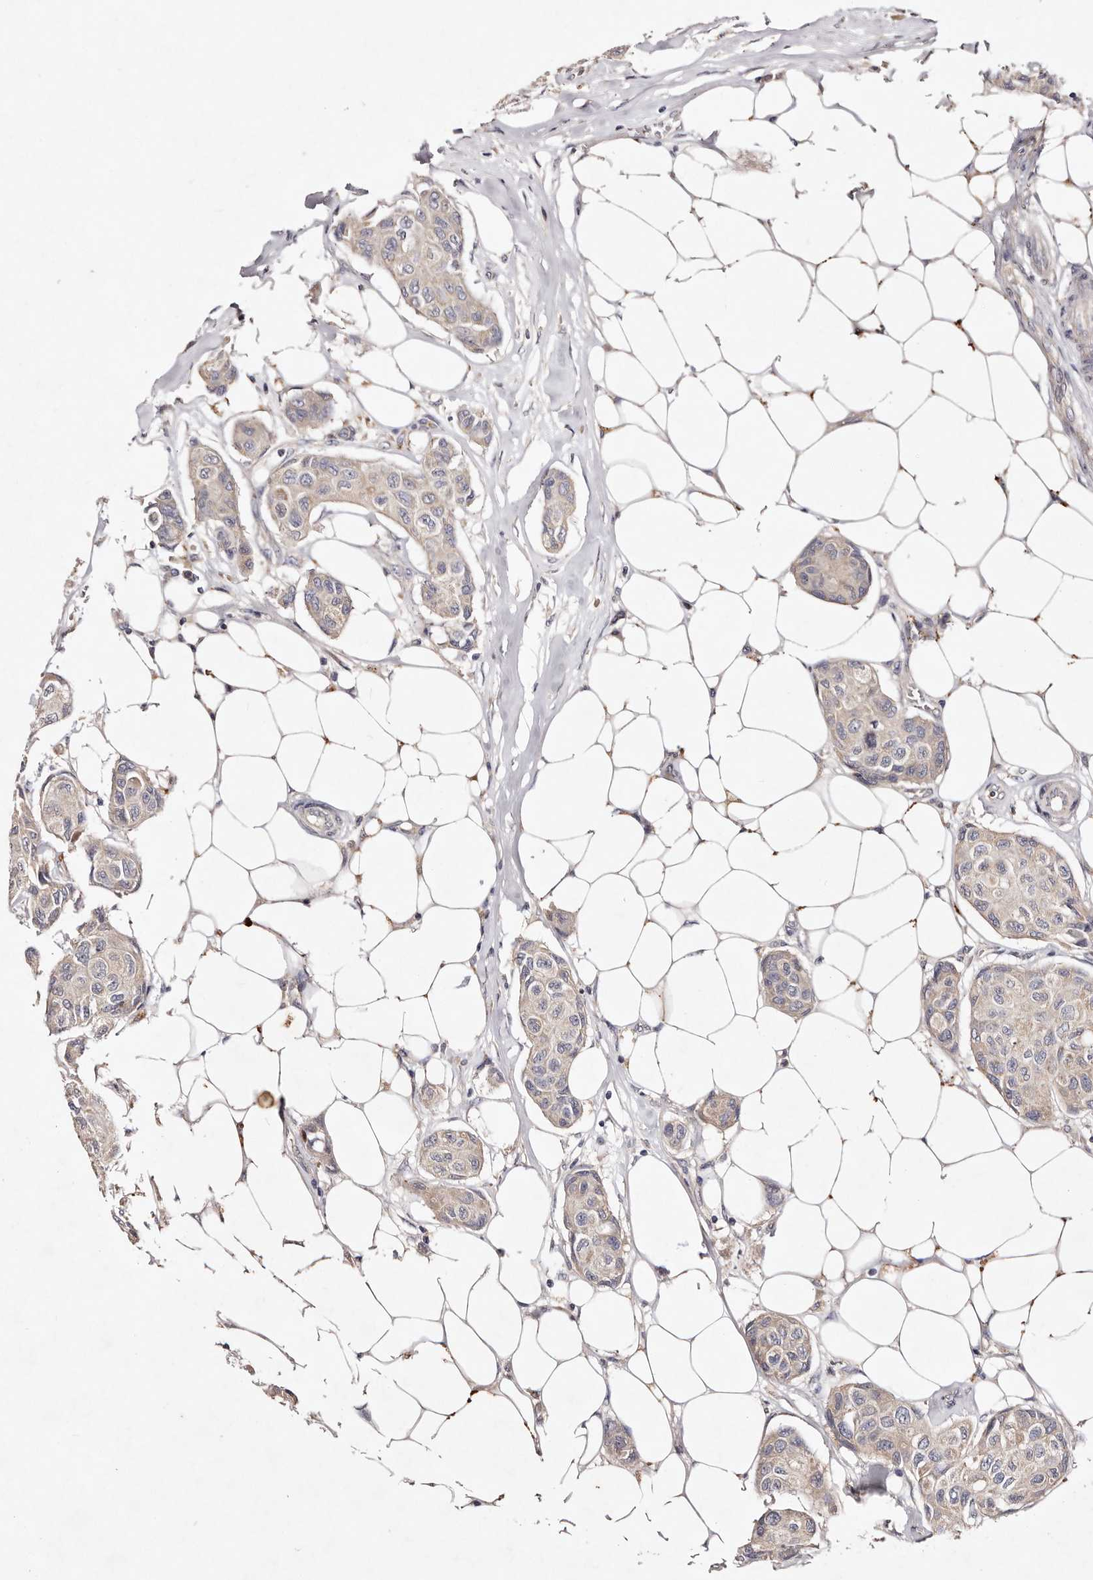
{"staining": {"intensity": "weak", "quantity": "<25%", "location": "cytoplasmic/membranous"}, "tissue": "breast cancer", "cell_type": "Tumor cells", "image_type": "cancer", "snomed": [{"axis": "morphology", "description": "Duct carcinoma"}, {"axis": "topography", "description": "Breast"}], "caption": "A high-resolution micrograph shows IHC staining of breast infiltrating ductal carcinoma, which demonstrates no significant staining in tumor cells.", "gene": "TSC2", "patient": {"sex": "female", "age": 80}}